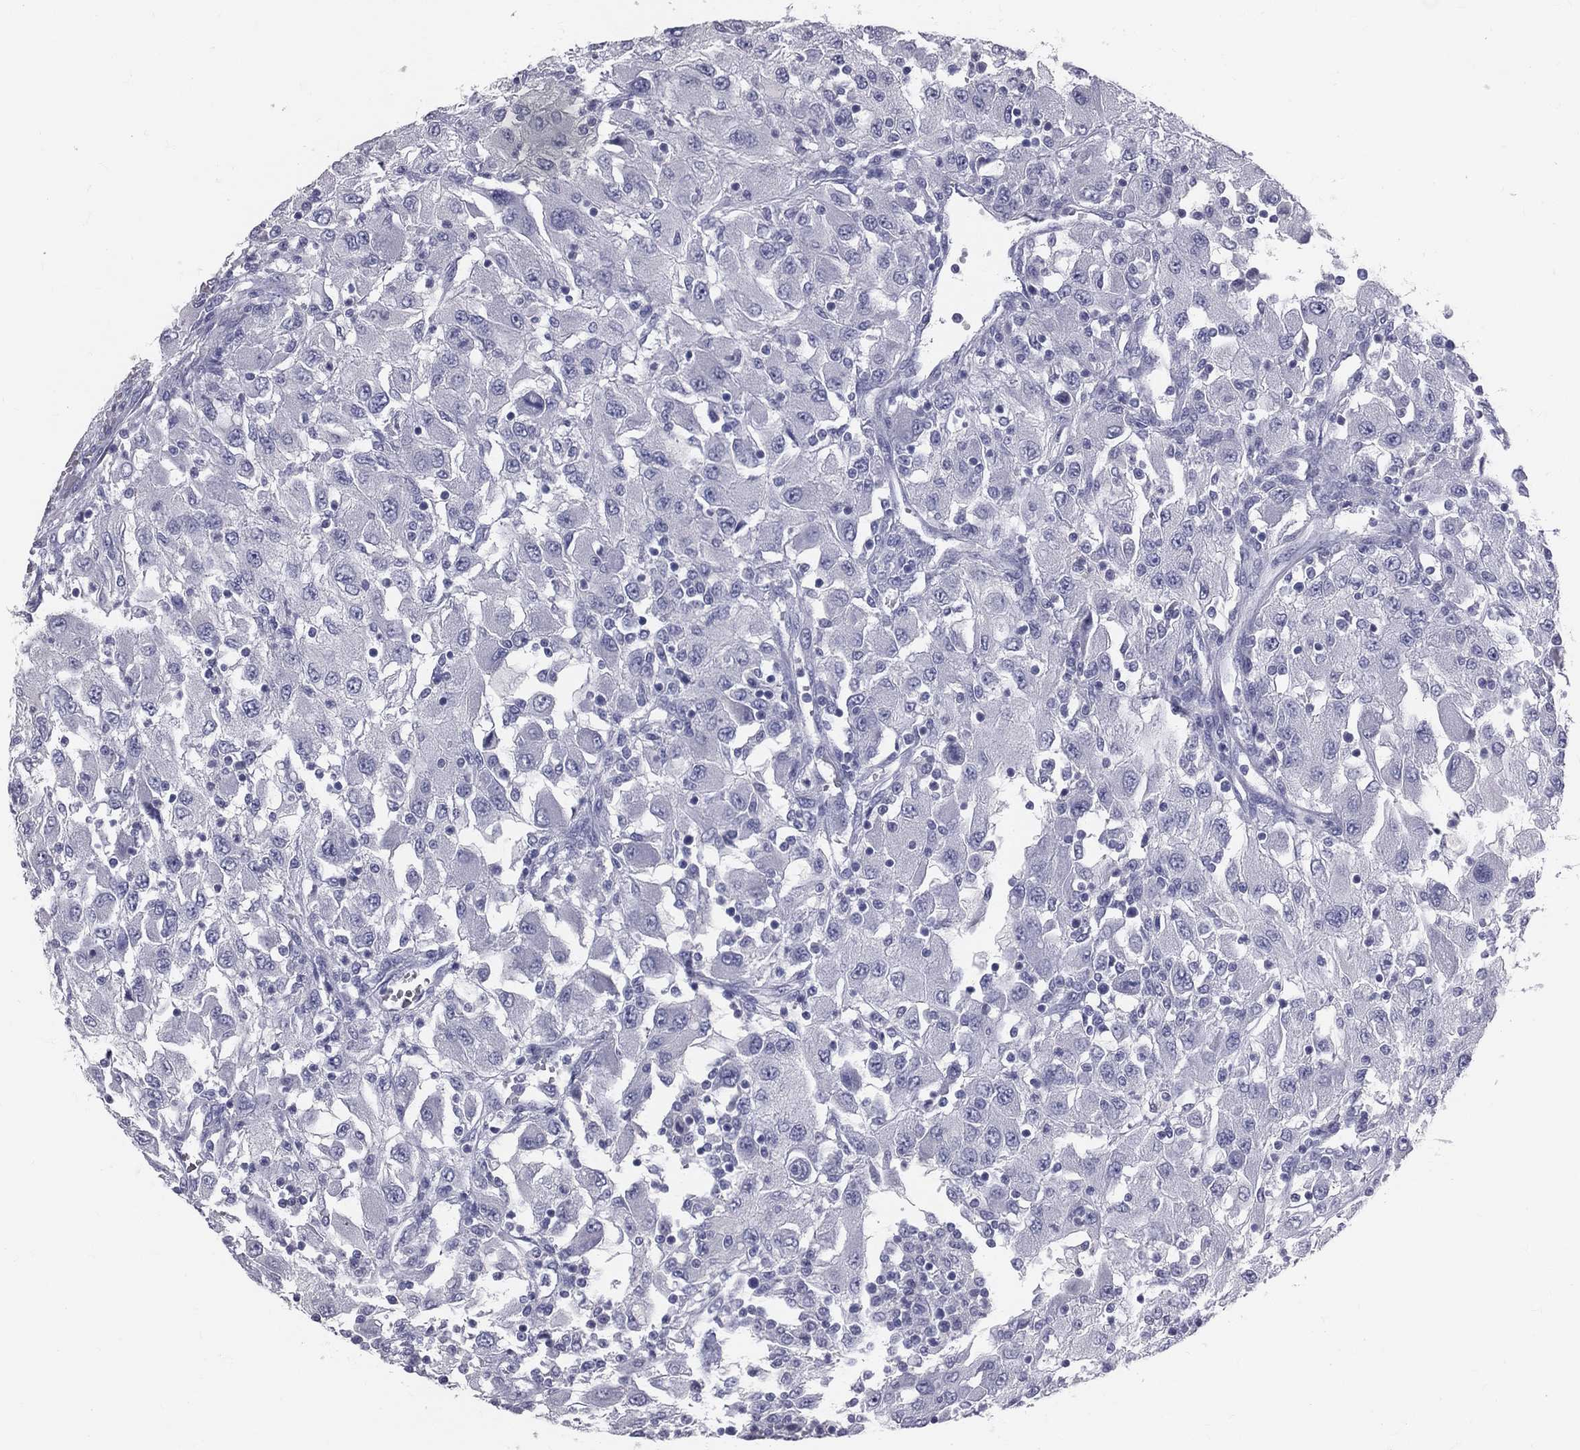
{"staining": {"intensity": "negative", "quantity": "none", "location": "none"}, "tissue": "renal cancer", "cell_type": "Tumor cells", "image_type": "cancer", "snomed": [{"axis": "morphology", "description": "Adenocarcinoma, NOS"}, {"axis": "topography", "description": "Kidney"}], "caption": "The immunohistochemistry photomicrograph has no significant staining in tumor cells of adenocarcinoma (renal) tissue.", "gene": "TFPI2", "patient": {"sex": "female", "age": 67}}